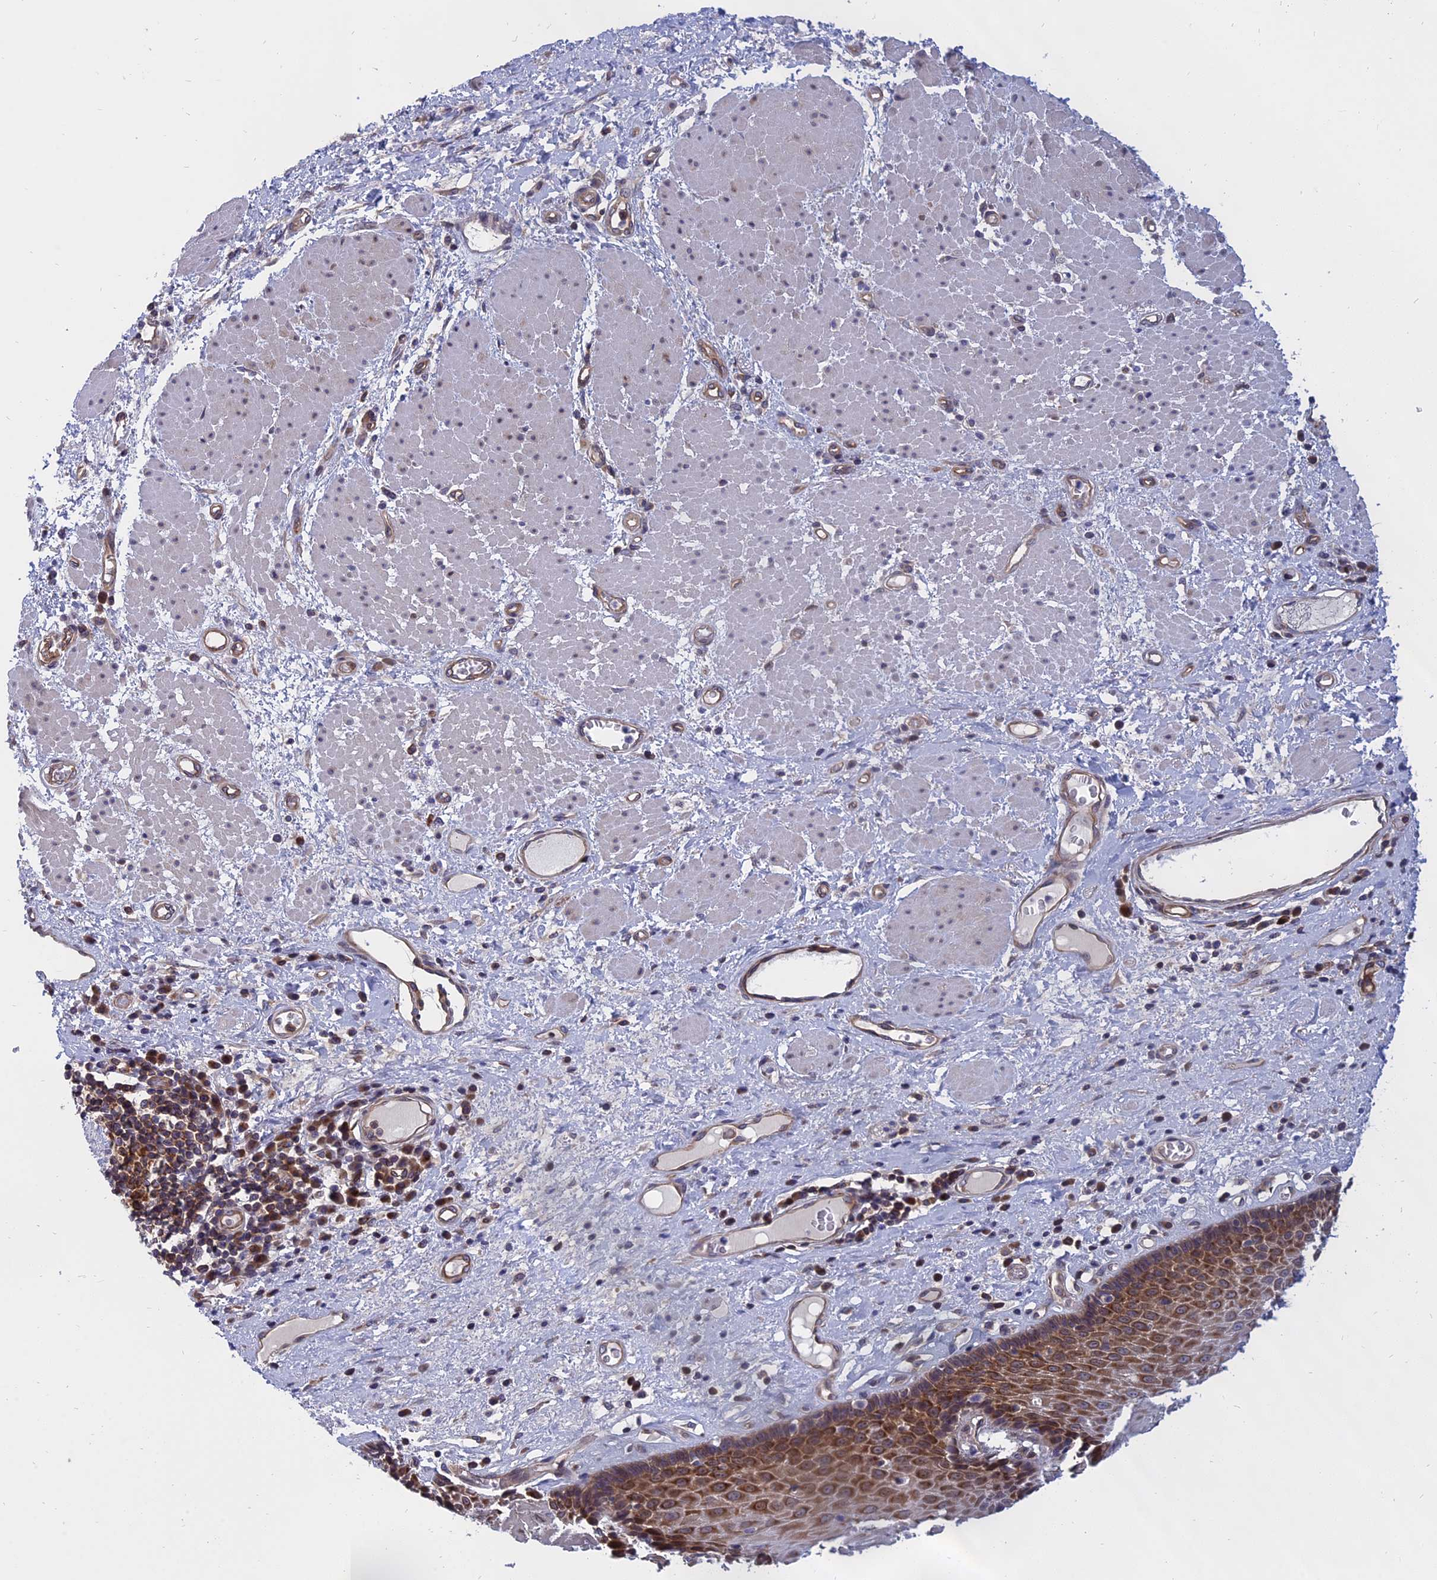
{"staining": {"intensity": "moderate", "quantity": ">75%", "location": "cytoplasmic/membranous"}, "tissue": "esophagus", "cell_type": "Squamous epithelial cells", "image_type": "normal", "snomed": [{"axis": "morphology", "description": "Normal tissue, NOS"}, {"axis": "morphology", "description": "Adenocarcinoma, NOS"}, {"axis": "topography", "description": "Esophagus"}], "caption": "Unremarkable esophagus displays moderate cytoplasmic/membranous positivity in about >75% of squamous epithelial cells (IHC, brightfield microscopy, high magnification)..", "gene": "NAA10", "patient": {"sex": "male", "age": 62}}